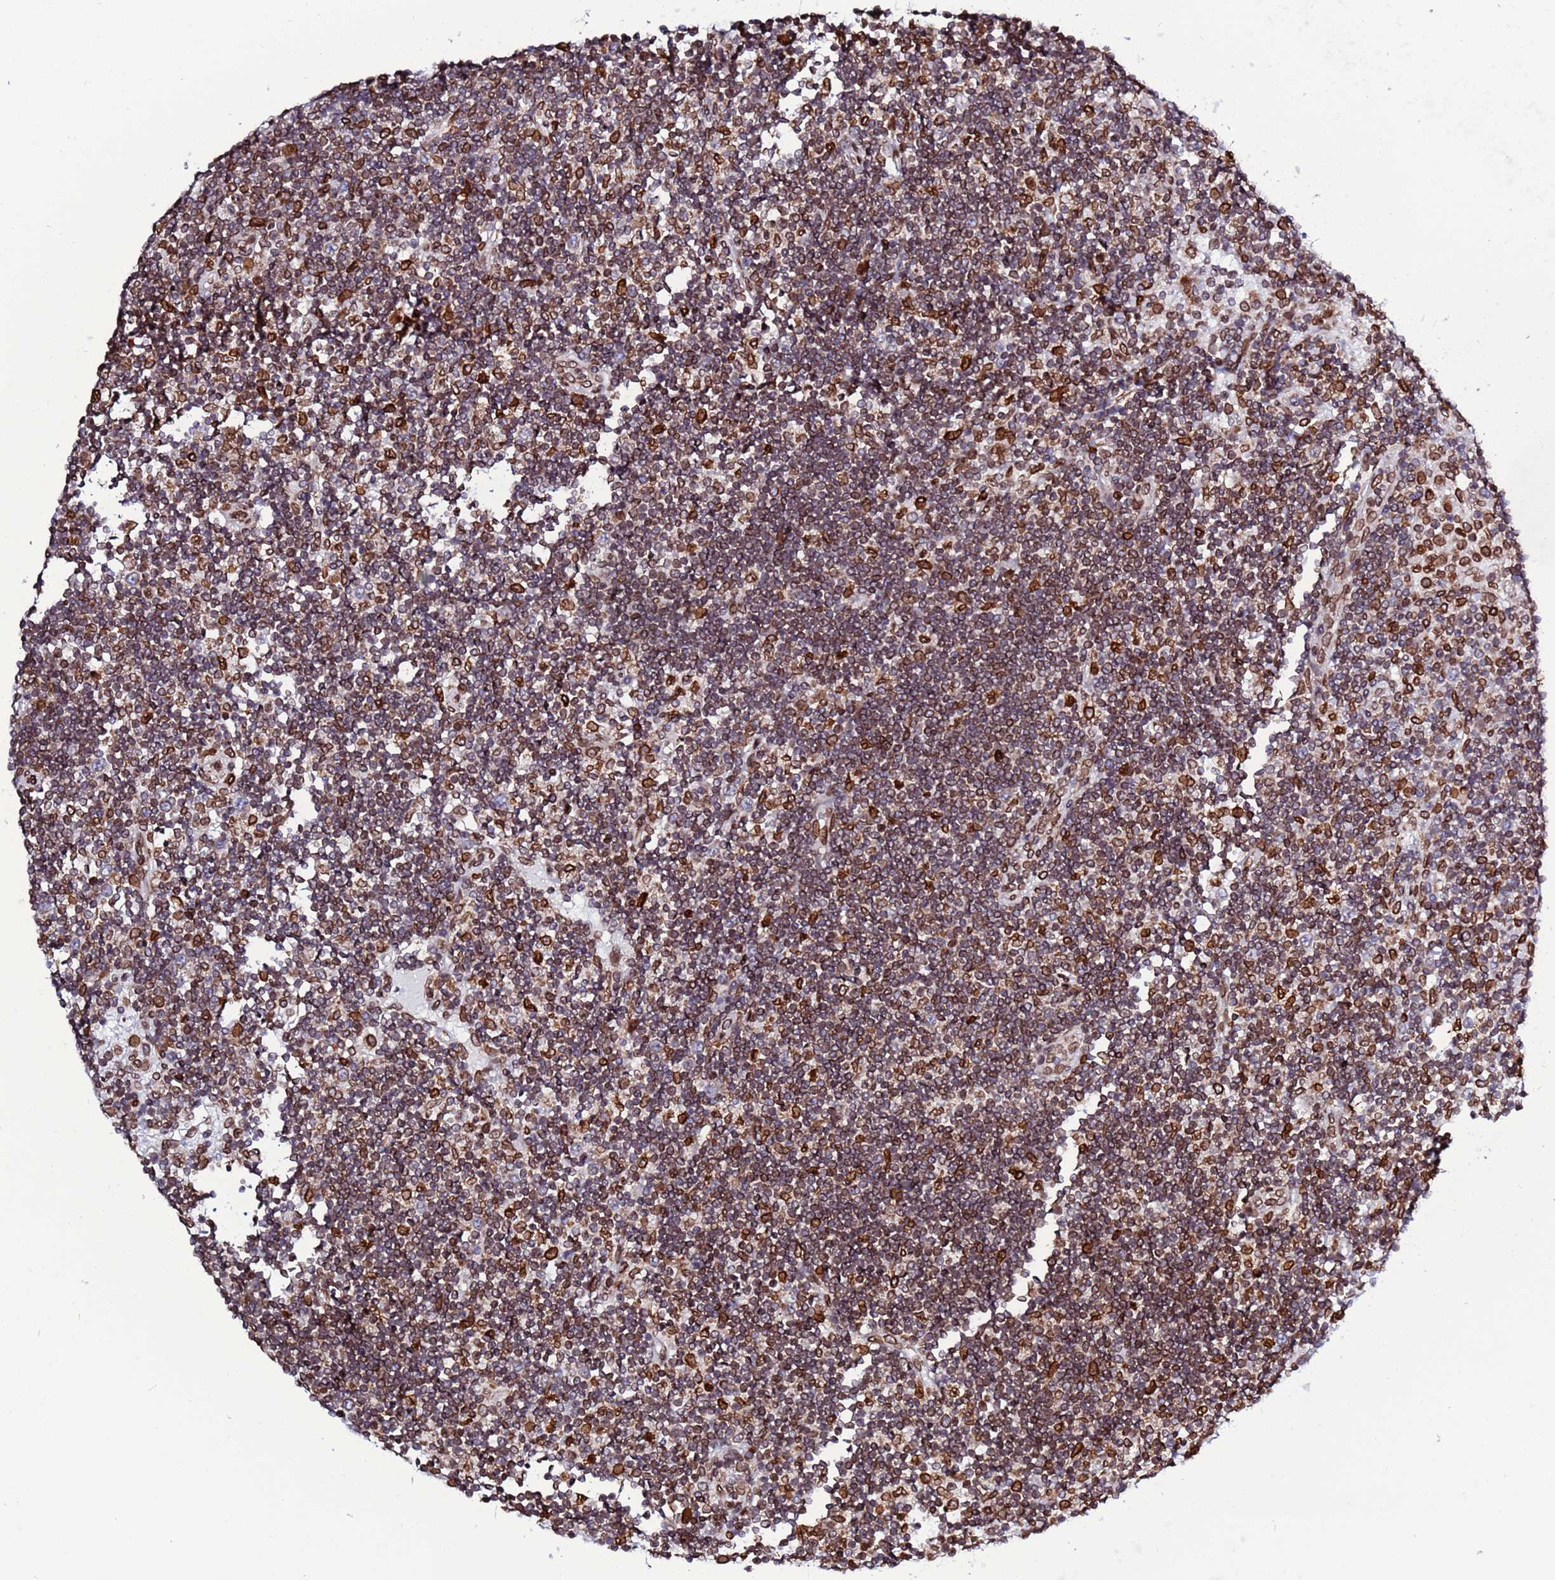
{"staining": {"intensity": "strong", "quantity": "<25%", "location": "nuclear"}, "tissue": "lymph node", "cell_type": "Germinal center cells", "image_type": "normal", "snomed": [{"axis": "morphology", "description": "Normal tissue, NOS"}, {"axis": "topography", "description": "Lymph node"}], "caption": "Protein expression analysis of benign human lymph node reveals strong nuclear expression in approximately <25% of germinal center cells.", "gene": "TOR1AIP1", "patient": {"sex": "female", "age": 53}}